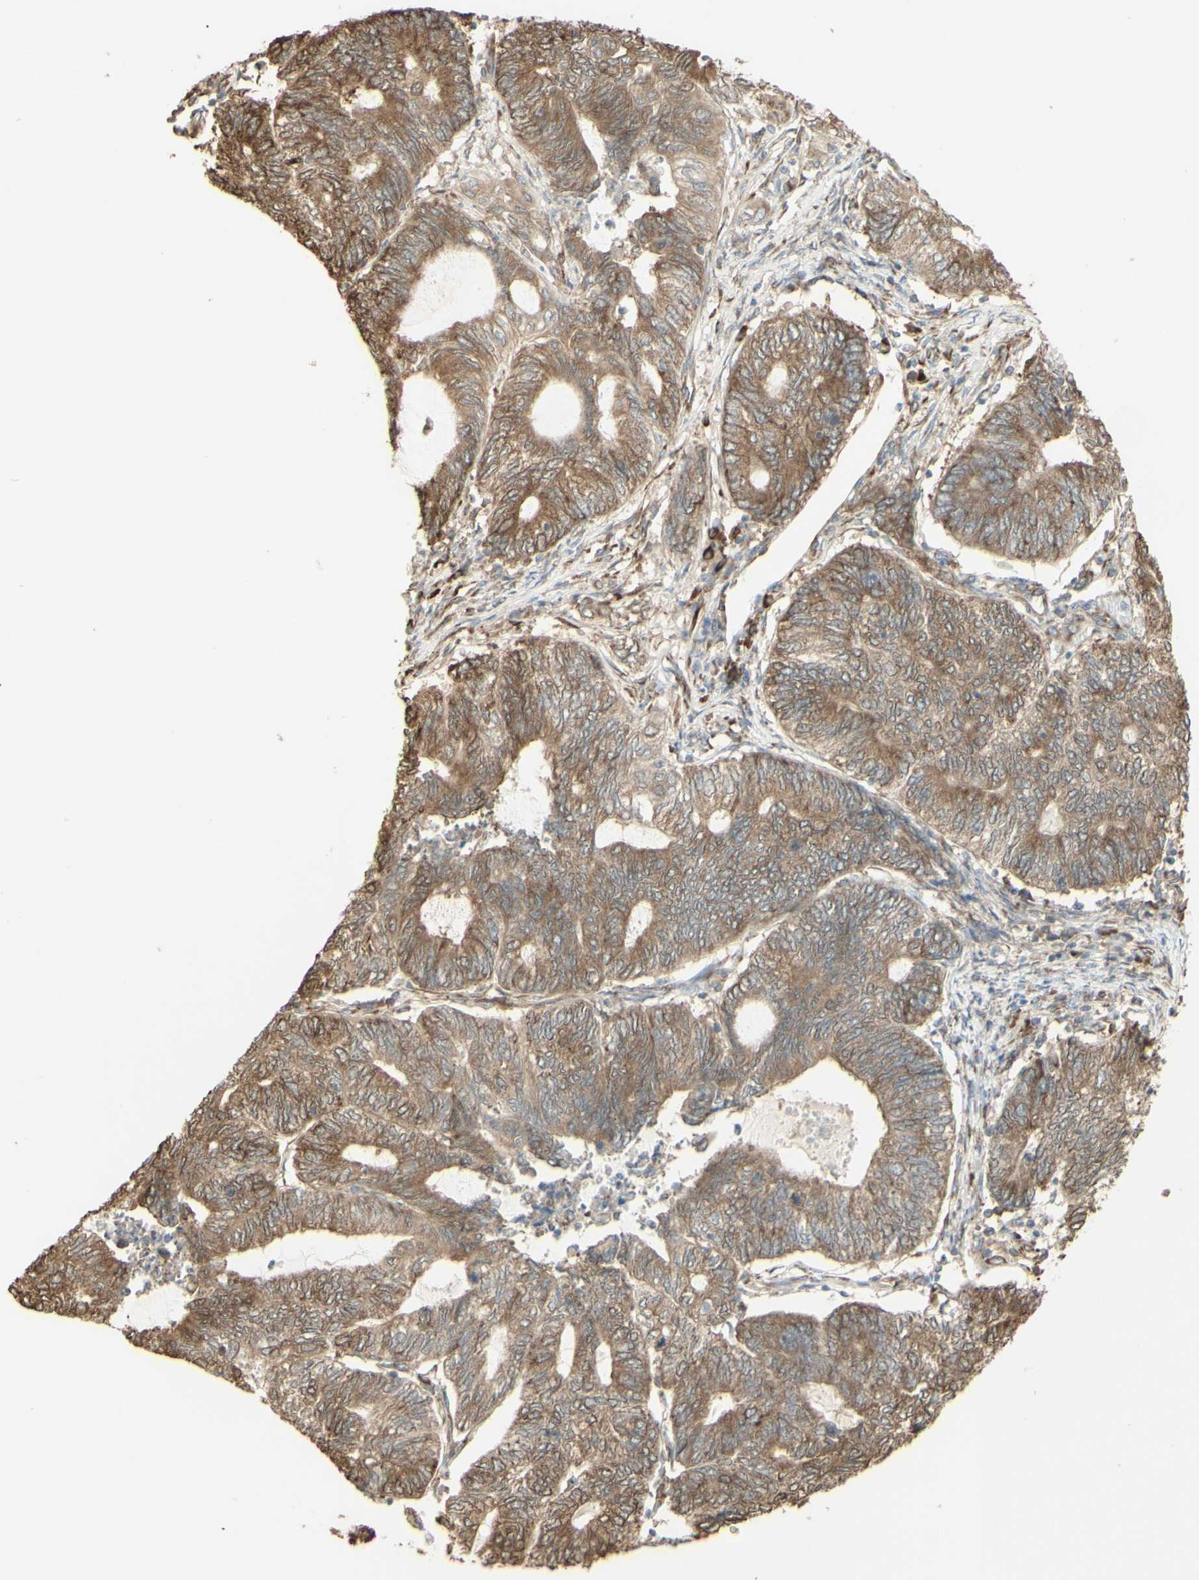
{"staining": {"intensity": "weak", "quantity": ">75%", "location": "cytoplasmic/membranous"}, "tissue": "endometrial cancer", "cell_type": "Tumor cells", "image_type": "cancer", "snomed": [{"axis": "morphology", "description": "Adenocarcinoma, NOS"}, {"axis": "topography", "description": "Uterus"}, {"axis": "topography", "description": "Endometrium"}], "caption": "Immunohistochemical staining of endometrial cancer (adenocarcinoma) demonstrates low levels of weak cytoplasmic/membranous expression in approximately >75% of tumor cells.", "gene": "EEF1B2", "patient": {"sex": "female", "age": 70}}